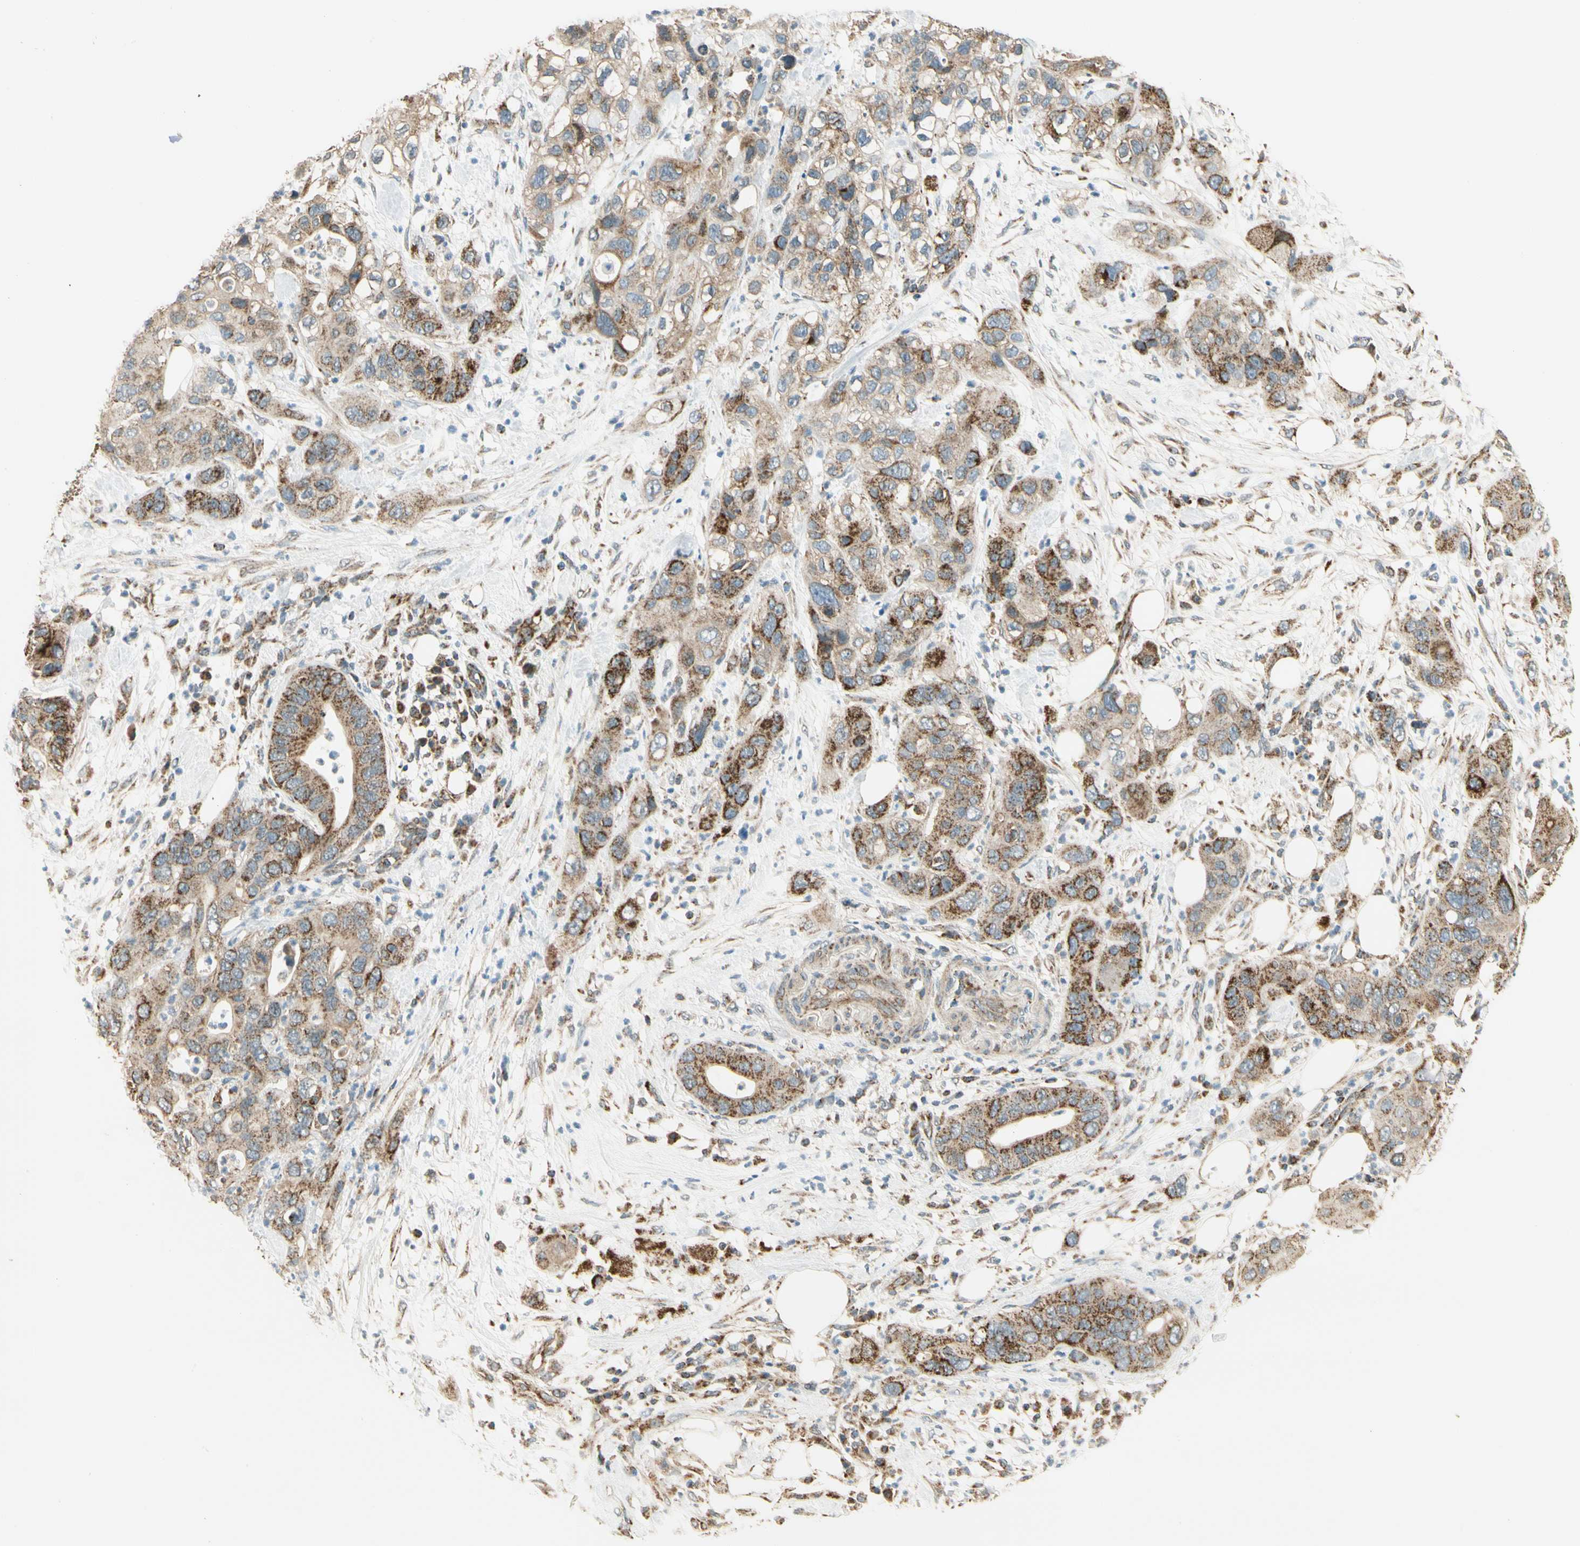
{"staining": {"intensity": "strong", "quantity": "25%-75%", "location": "cytoplasmic/membranous"}, "tissue": "pancreatic cancer", "cell_type": "Tumor cells", "image_type": "cancer", "snomed": [{"axis": "morphology", "description": "Adenocarcinoma, NOS"}, {"axis": "topography", "description": "Pancreas"}], "caption": "Immunohistochemistry (IHC) of human pancreatic cancer (adenocarcinoma) reveals high levels of strong cytoplasmic/membranous positivity in about 25%-75% of tumor cells. The staining was performed using DAB, with brown indicating positive protein expression. Nuclei are stained blue with hematoxylin.", "gene": "EPHB3", "patient": {"sex": "female", "age": 71}}